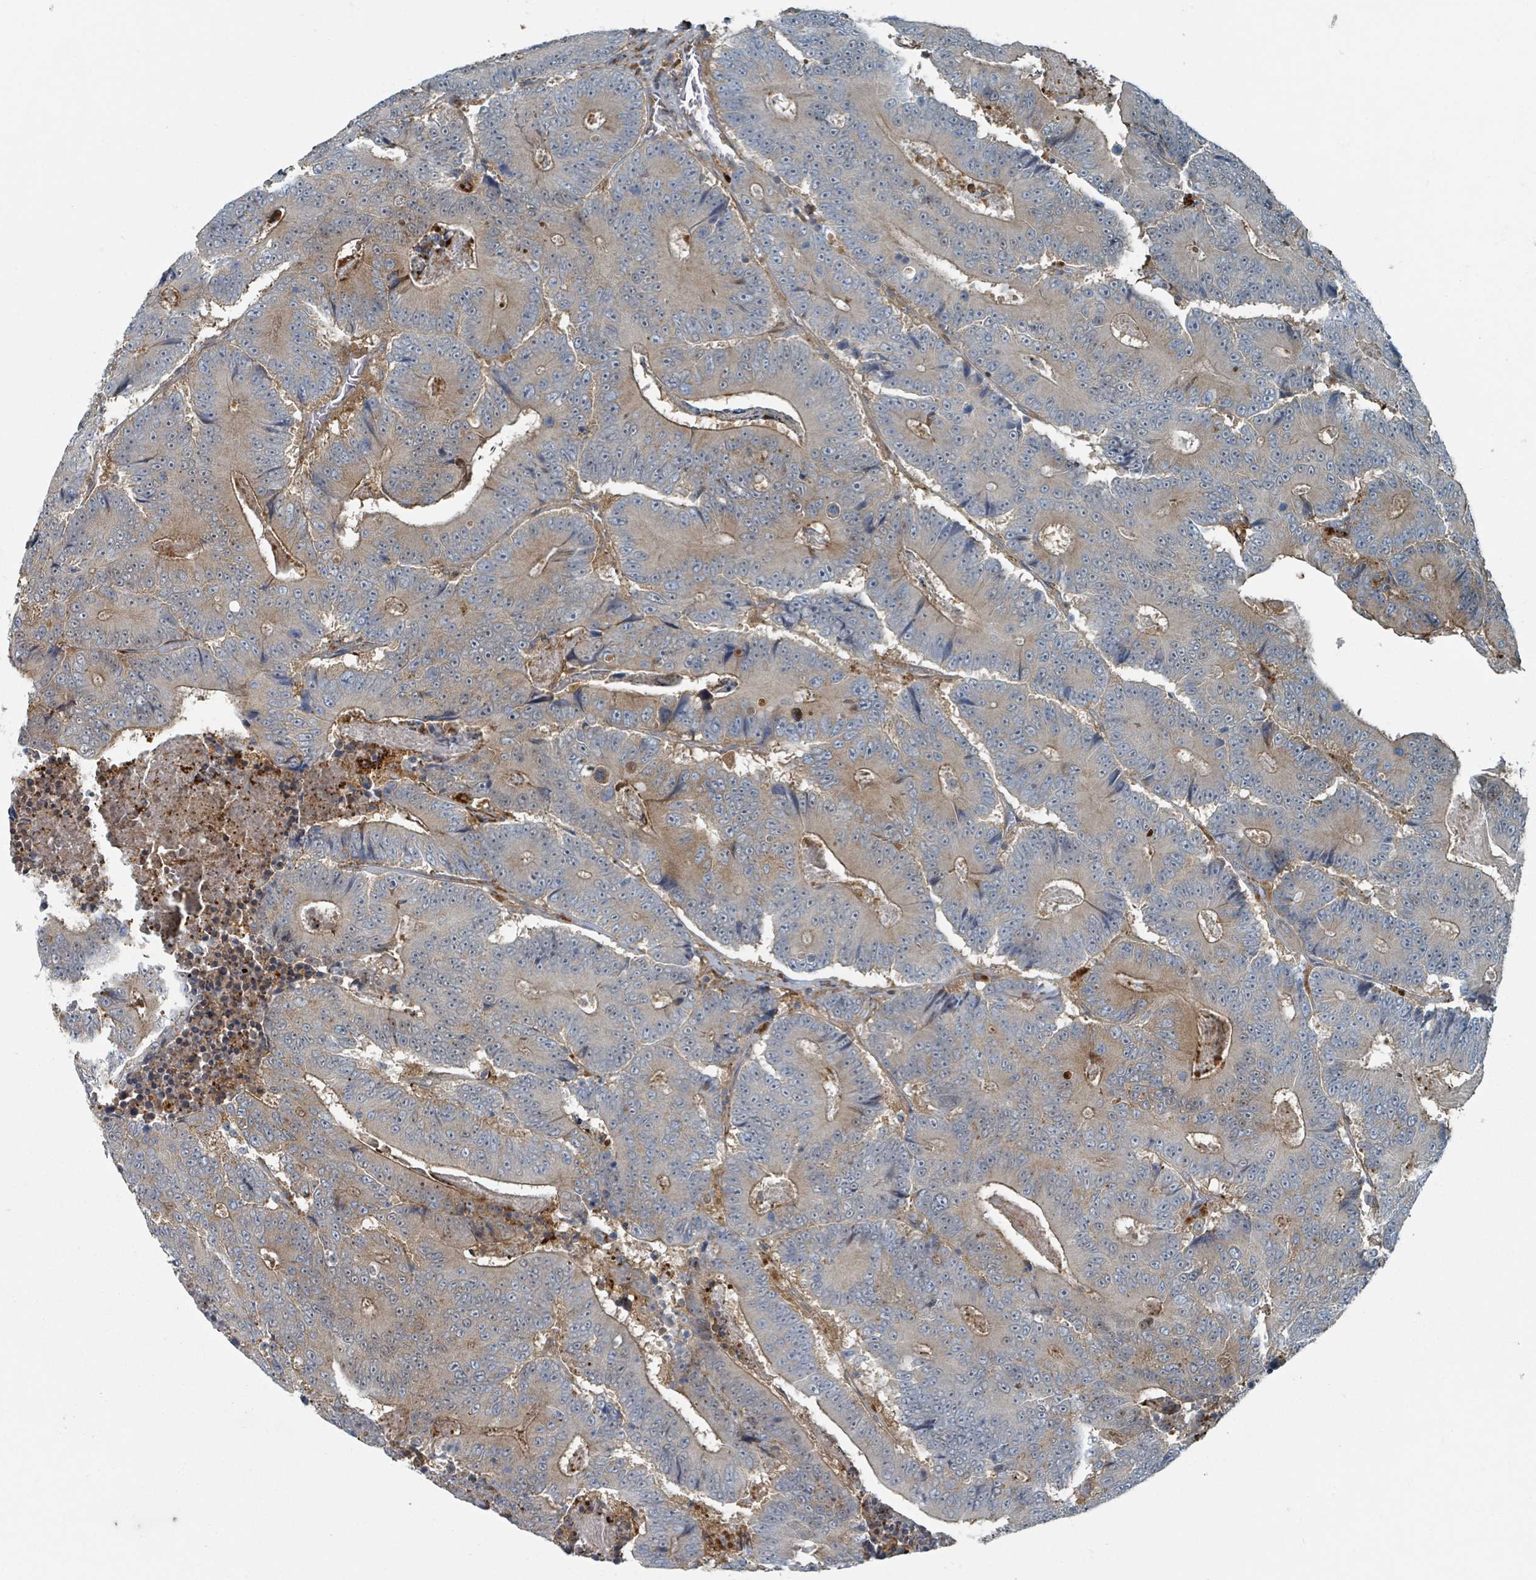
{"staining": {"intensity": "weak", "quantity": ">75%", "location": "cytoplasmic/membranous"}, "tissue": "colorectal cancer", "cell_type": "Tumor cells", "image_type": "cancer", "snomed": [{"axis": "morphology", "description": "Adenocarcinoma, NOS"}, {"axis": "topography", "description": "Colon"}], "caption": "A micrograph of colorectal cancer stained for a protein demonstrates weak cytoplasmic/membranous brown staining in tumor cells.", "gene": "RHPN2", "patient": {"sex": "male", "age": 83}}